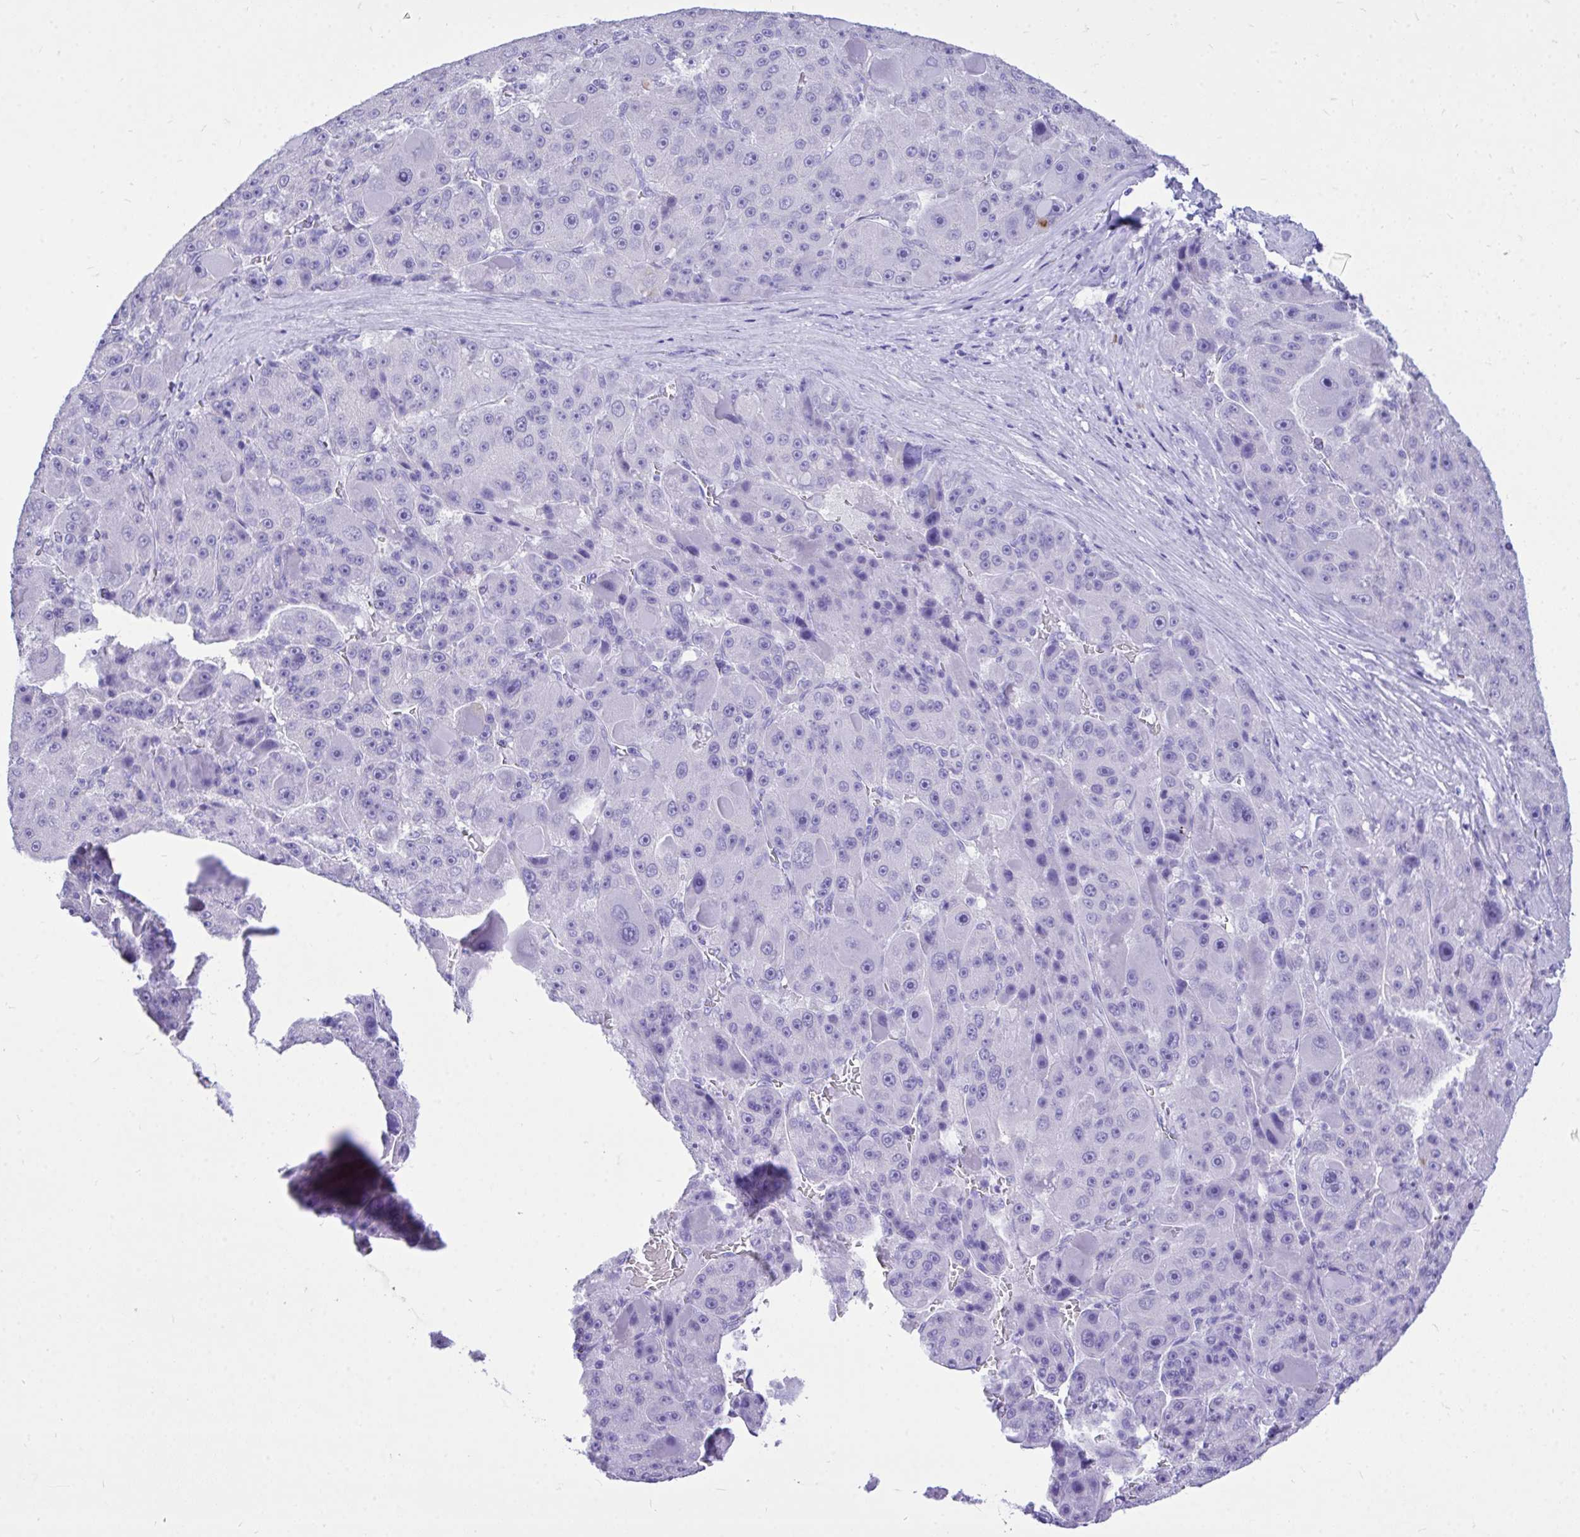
{"staining": {"intensity": "negative", "quantity": "none", "location": "none"}, "tissue": "liver cancer", "cell_type": "Tumor cells", "image_type": "cancer", "snomed": [{"axis": "morphology", "description": "Carcinoma, Hepatocellular, NOS"}, {"axis": "topography", "description": "Liver"}], "caption": "This photomicrograph is of hepatocellular carcinoma (liver) stained with immunohistochemistry to label a protein in brown with the nuclei are counter-stained blue. There is no expression in tumor cells.", "gene": "MON1A", "patient": {"sex": "male", "age": 76}}